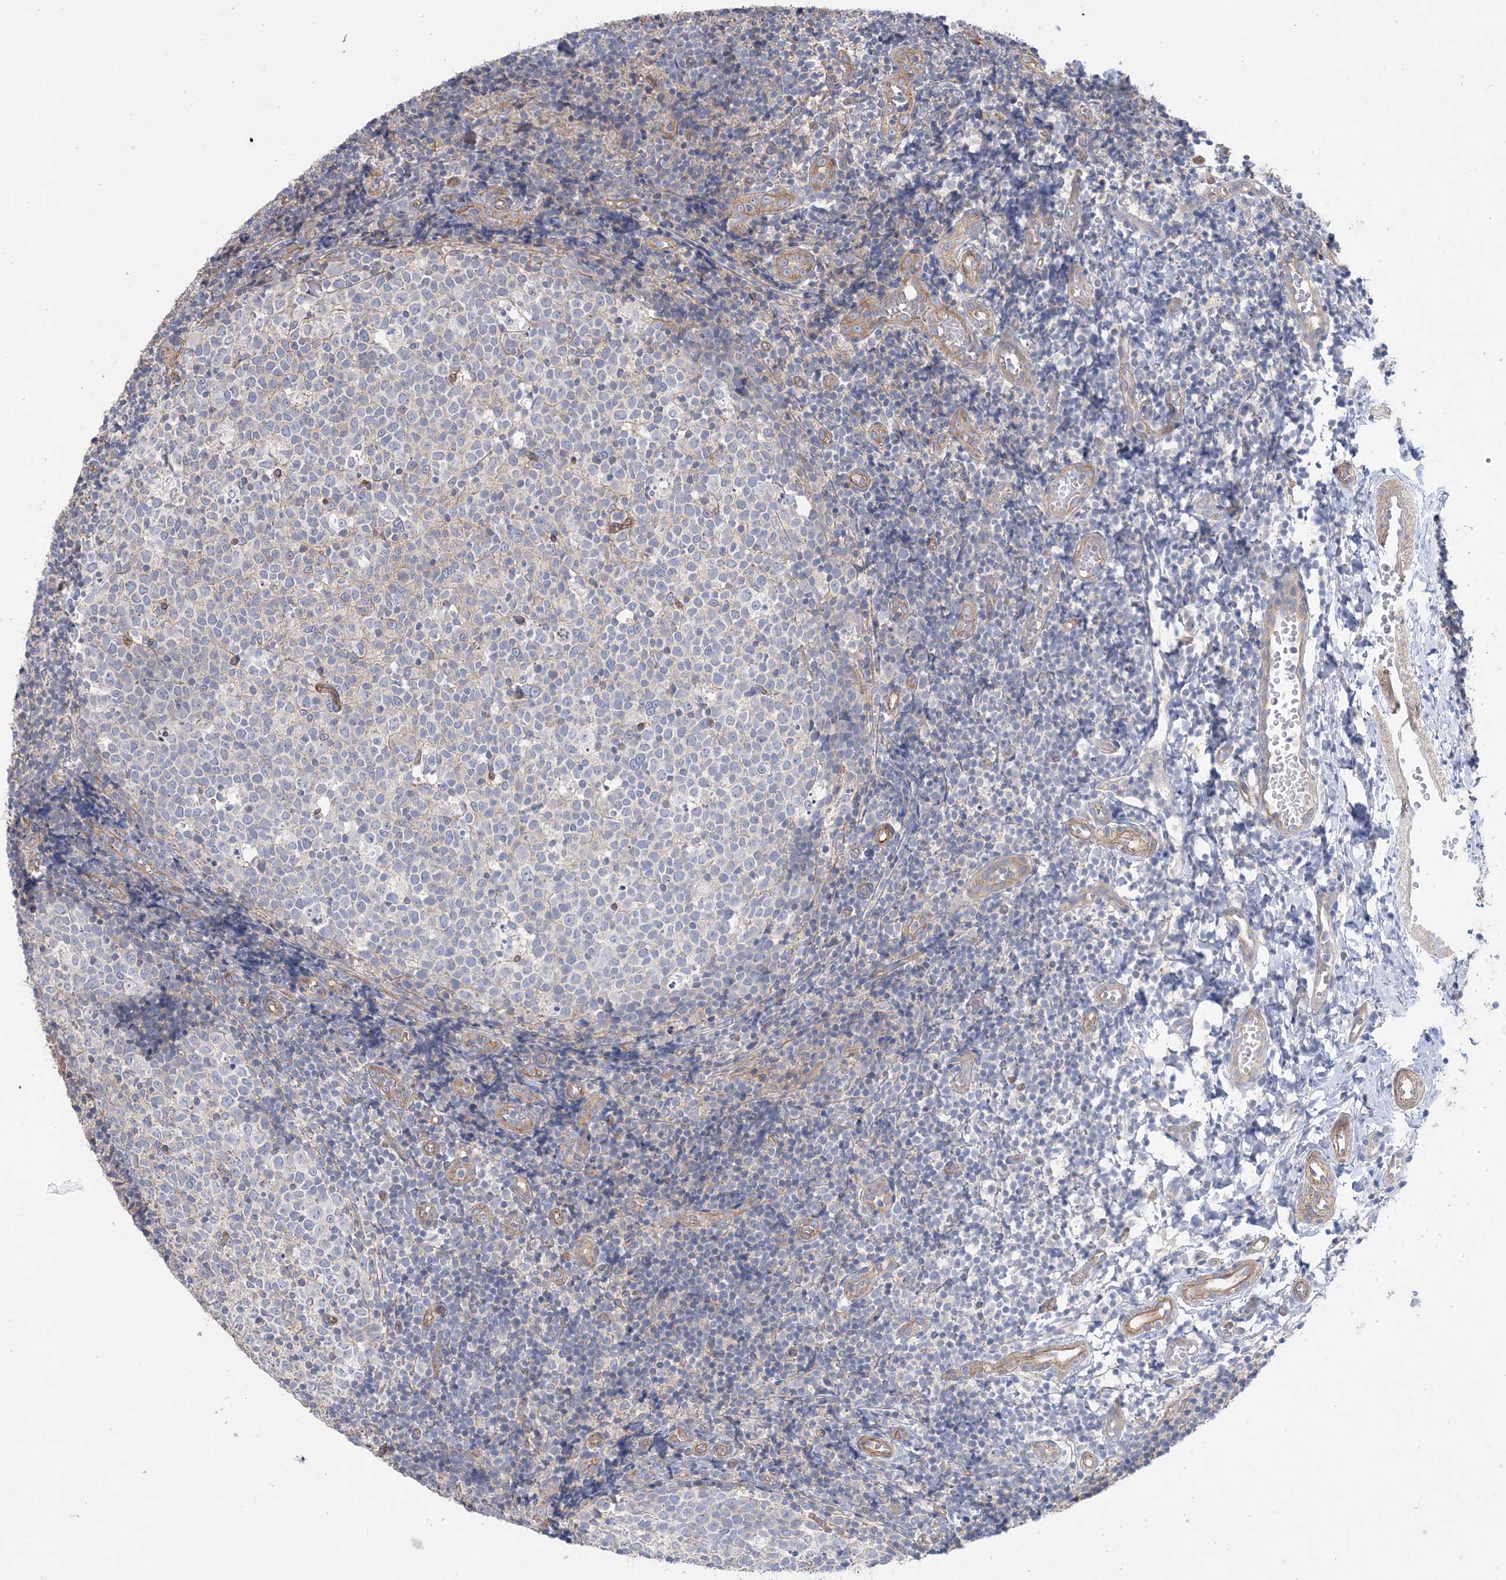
{"staining": {"intensity": "negative", "quantity": "none", "location": "none"}, "tissue": "tonsil", "cell_type": "Germinal center cells", "image_type": "normal", "snomed": [{"axis": "morphology", "description": "Normal tissue, NOS"}, {"axis": "topography", "description": "Tonsil"}], "caption": "Immunohistochemistry (IHC) histopathology image of unremarkable tonsil: tonsil stained with DAB displays no significant protein positivity in germinal center cells. (DAB (3,3'-diaminobenzidine) immunohistochemistry visualized using brightfield microscopy, high magnification).", "gene": "PIGC", "patient": {"sex": "female", "age": 19}}